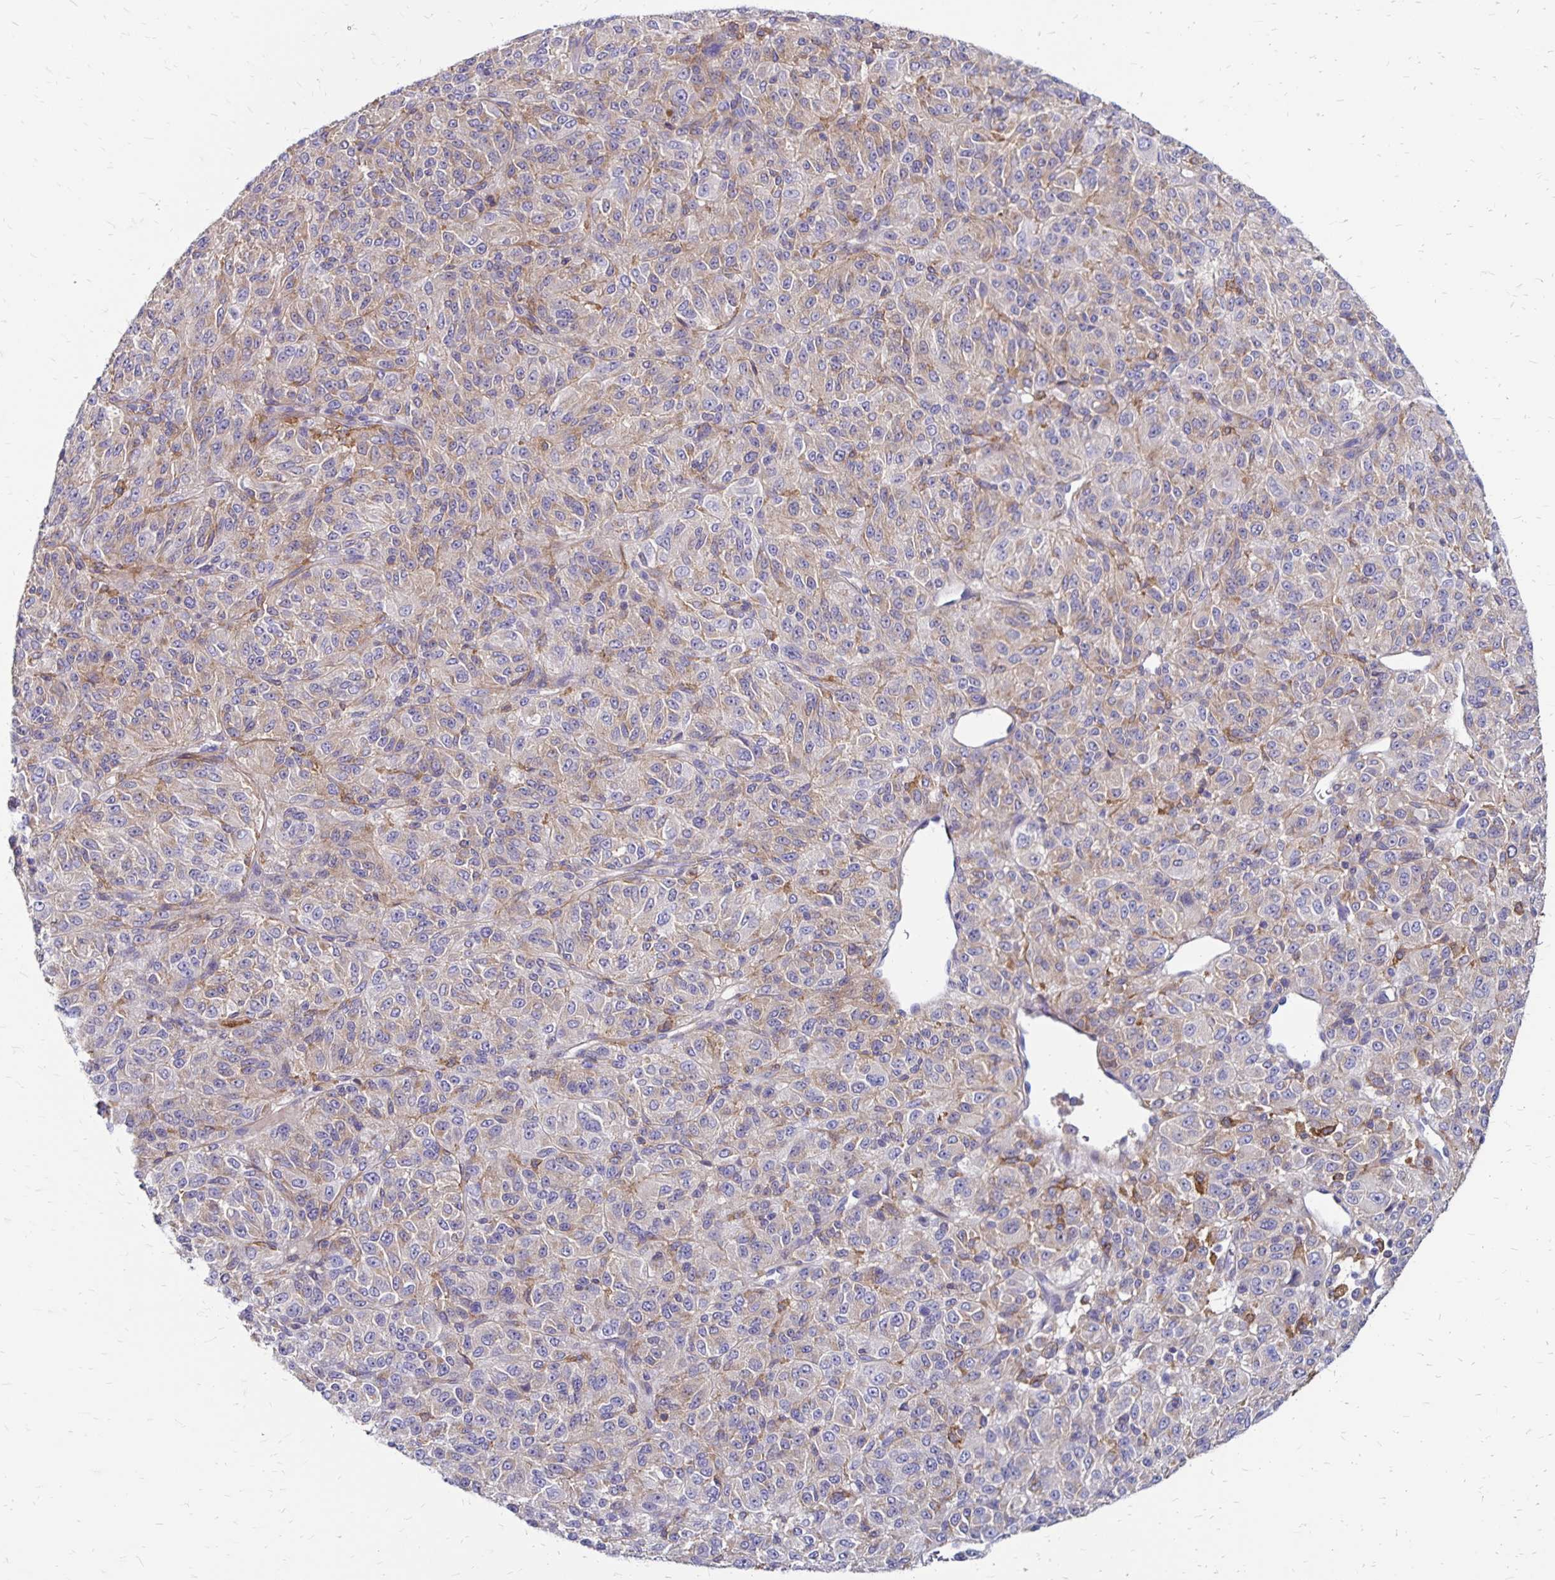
{"staining": {"intensity": "weak", "quantity": "25%-75%", "location": "cytoplasmic/membranous"}, "tissue": "melanoma", "cell_type": "Tumor cells", "image_type": "cancer", "snomed": [{"axis": "morphology", "description": "Malignant melanoma, Metastatic site"}, {"axis": "topography", "description": "Brain"}], "caption": "Malignant melanoma (metastatic site) stained with a protein marker shows weak staining in tumor cells.", "gene": "TNS3", "patient": {"sex": "female", "age": 56}}